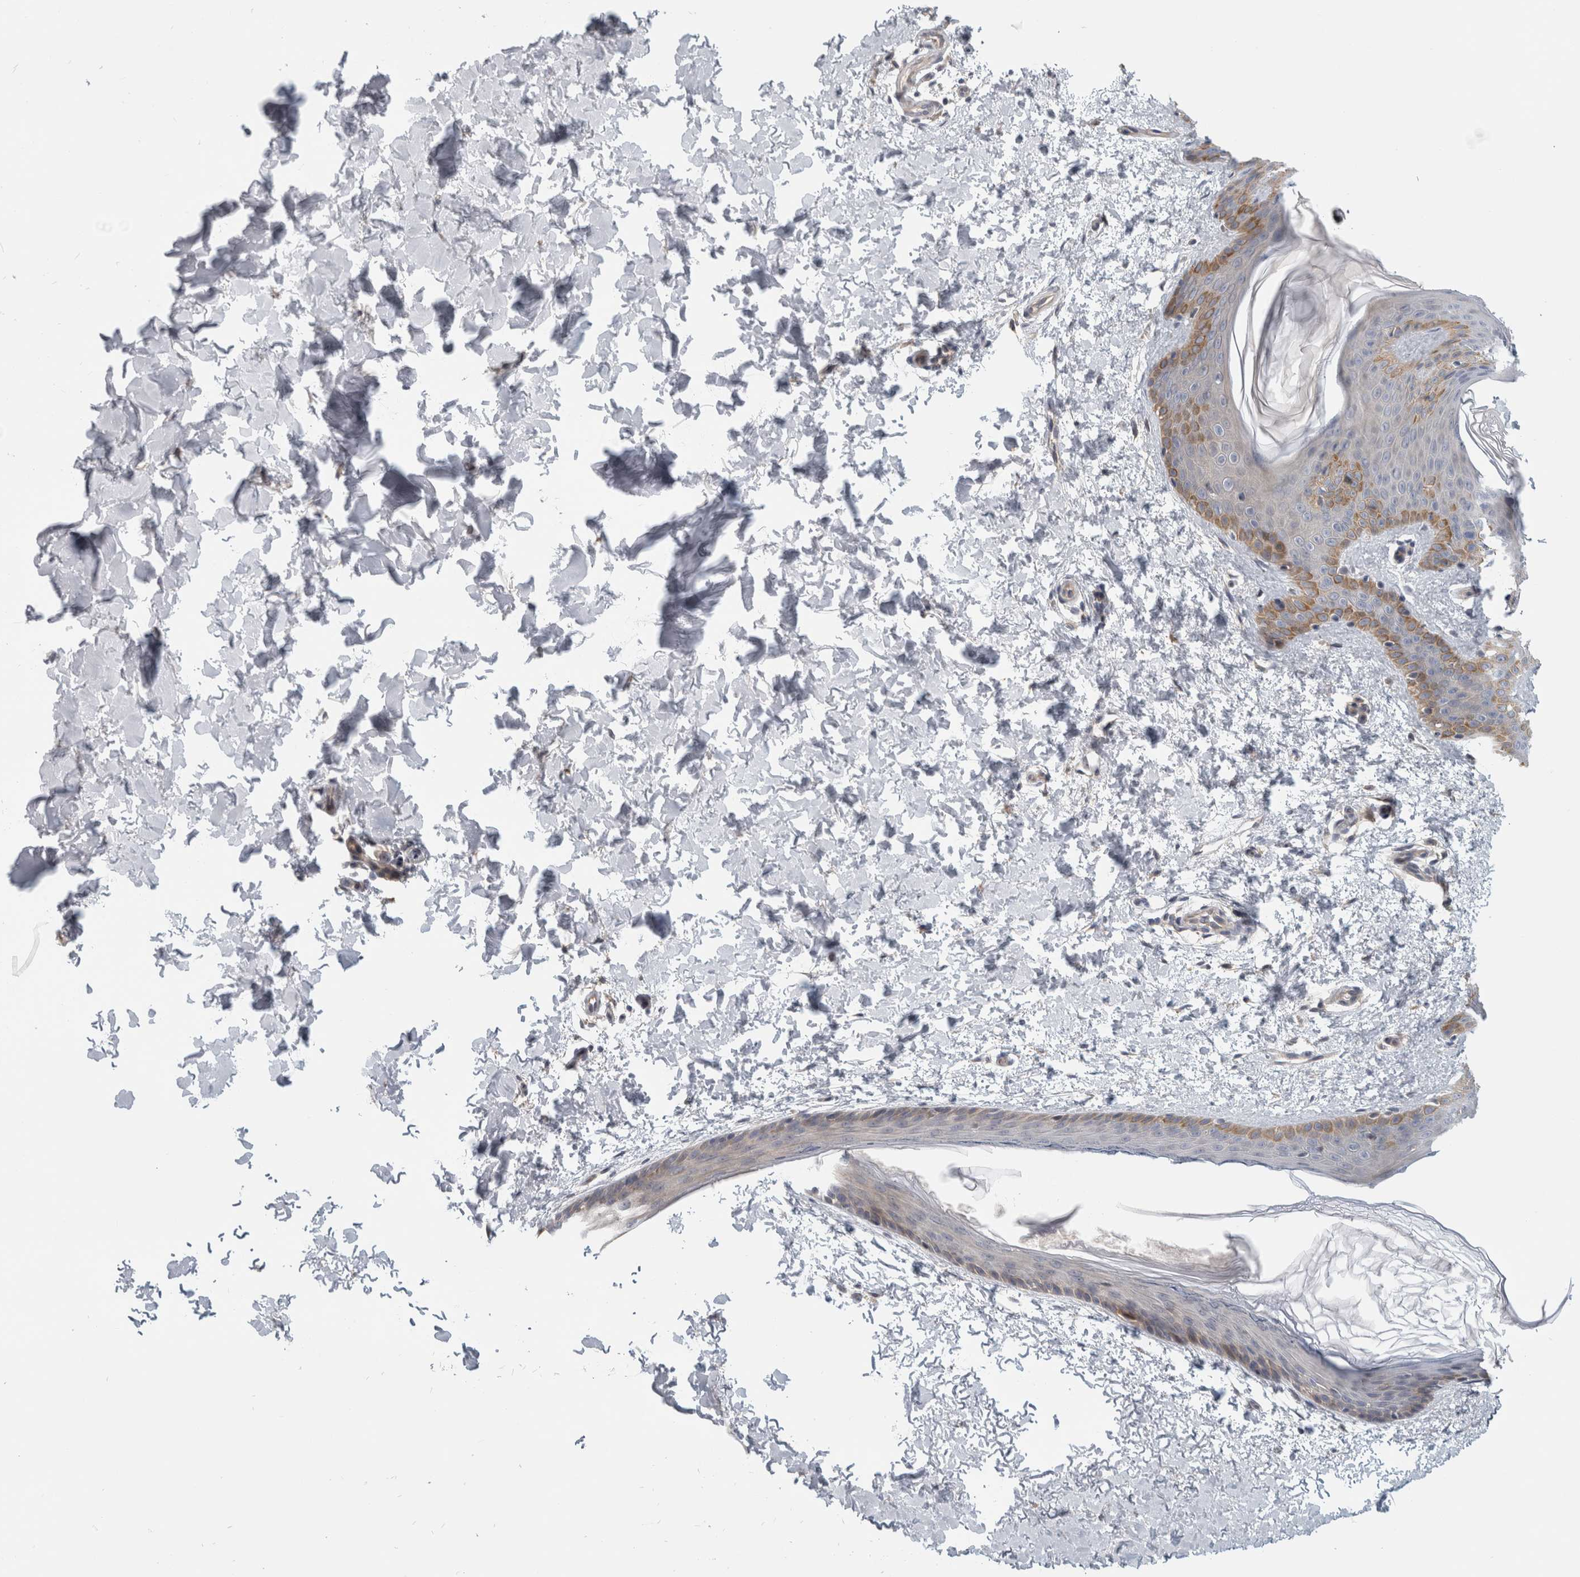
{"staining": {"intensity": "weak", "quantity": "<25%", "location": "cytoplasmic/membranous"}, "tissue": "skin", "cell_type": "Fibroblasts", "image_type": "normal", "snomed": [{"axis": "morphology", "description": "Normal tissue, NOS"}, {"axis": "morphology", "description": "Neoplasm, benign, NOS"}, {"axis": "topography", "description": "Skin"}, {"axis": "topography", "description": "Soft tissue"}], "caption": "High power microscopy histopathology image of an immunohistochemistry (IHC) histopathology image of benign skin, revealing no significant staining in fibroblasts.", "gene": "ZNF804B", "patient": {"sex": "male", "age": 26}}